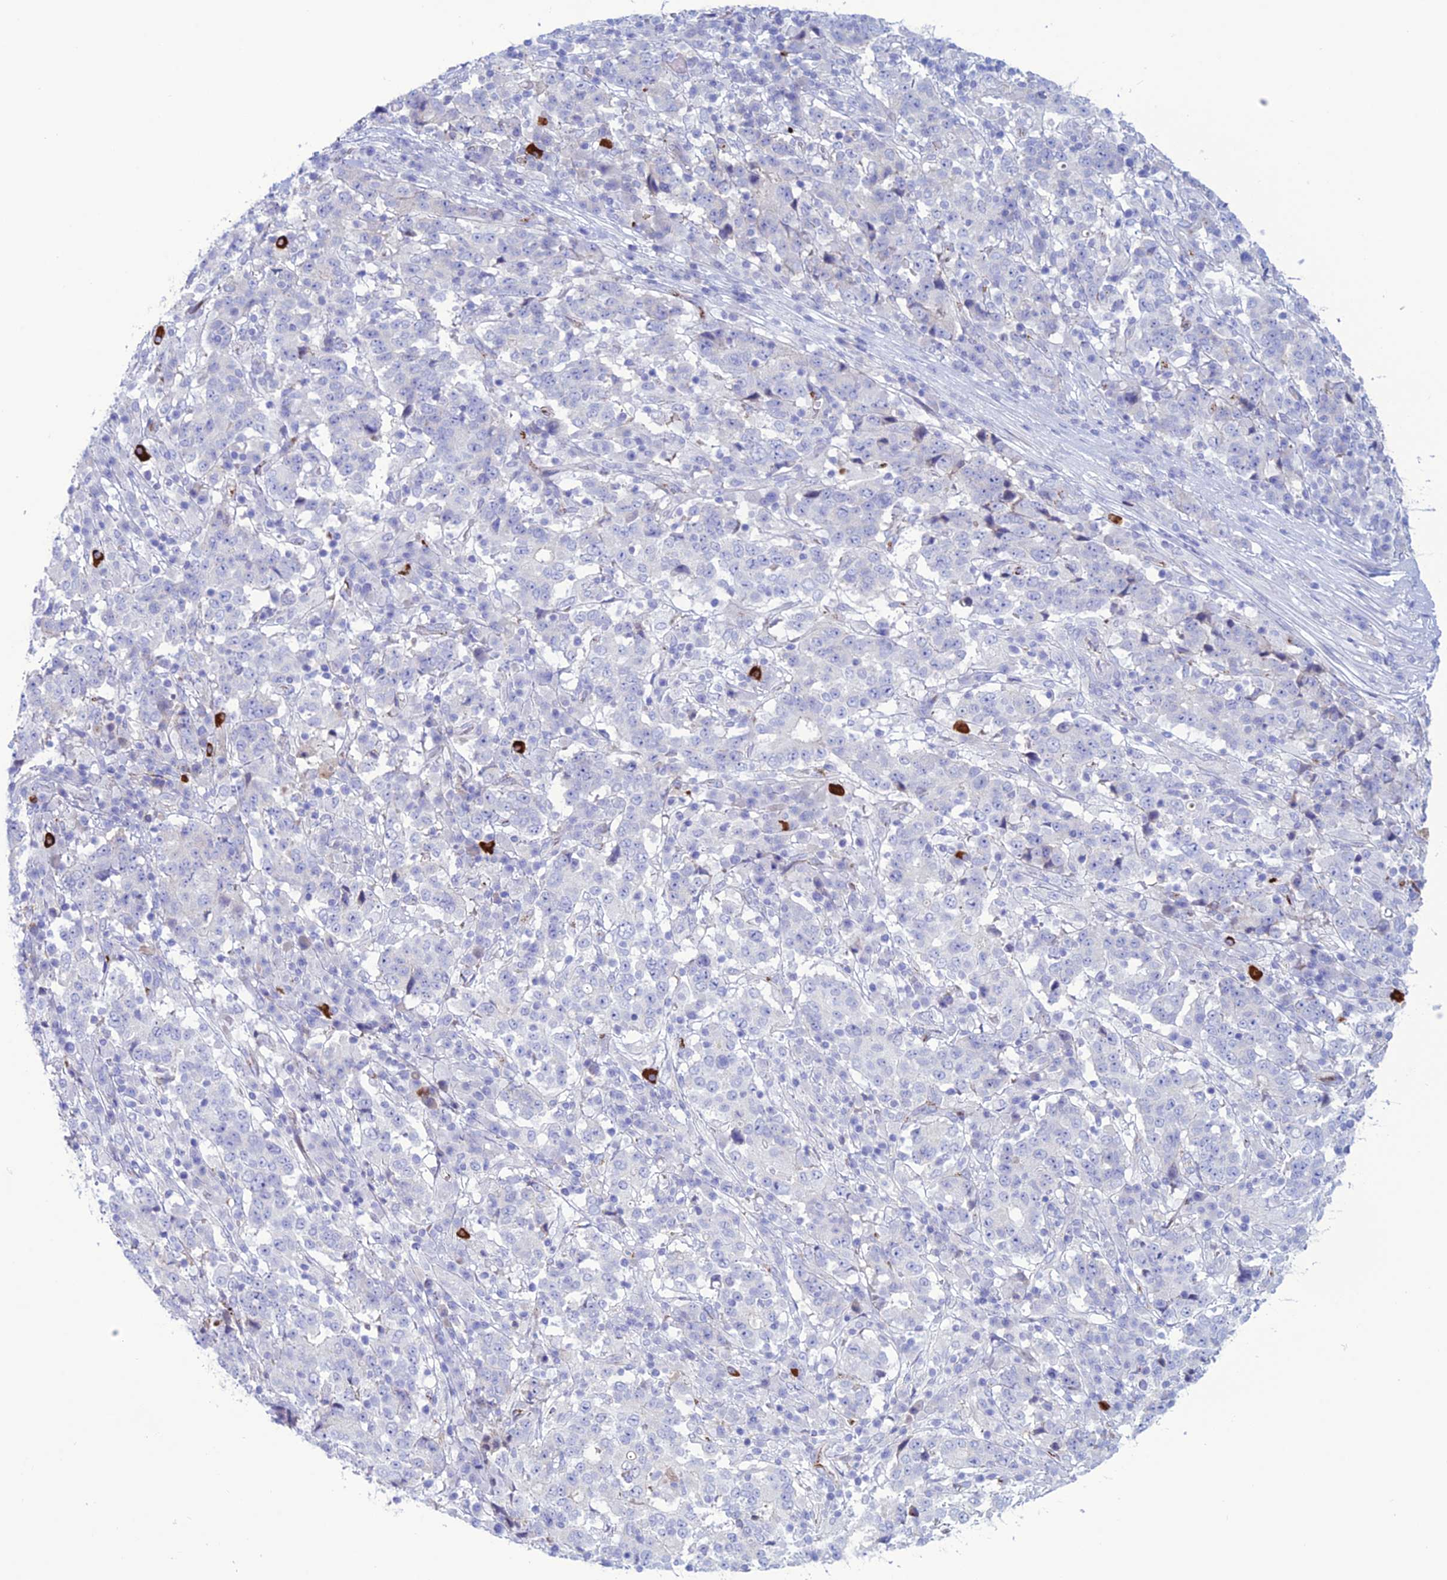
{"staining": {"intensity": "negative", "quantity": "none", "location": "none"}, "tissue": "stomach cancer", "cell_type": "Tumor cells", "image_type": "cancer", "snomed": [{"axis": "morphology", "description": "Adenocarcinoma, NOS"}, {"axis": "topography", "description": "Stomach"}], "caption": "Protein analysis of stomach adenocarcinoma shows no significant expression in tumor cells. (Brightfield microscopy of DAB (3,3'-diaminobenzidine) immunohistochemistry at high magnification).", "gene": "CDC42EP5", "patient": {"sex": "male", "age": 59}}